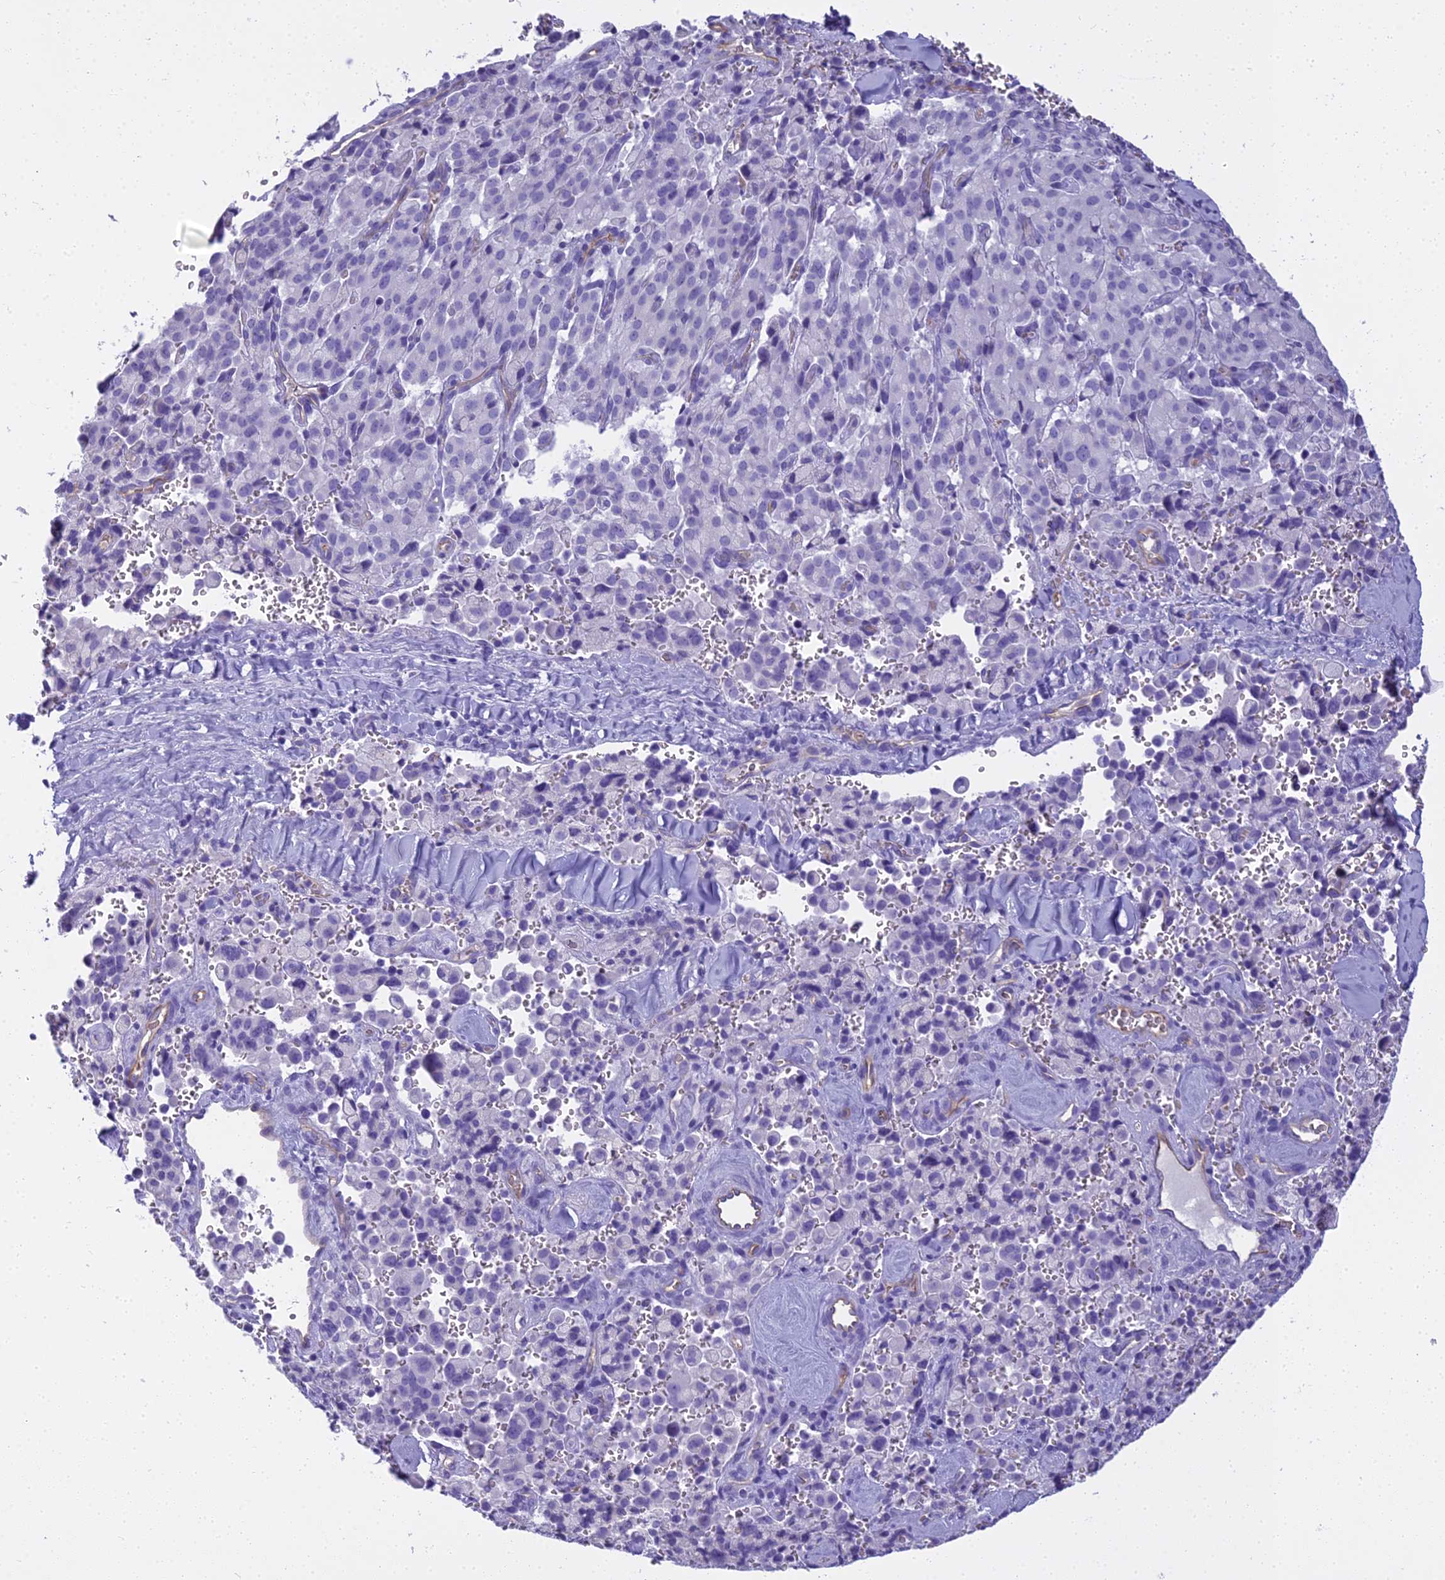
{"staining": {"intensity": "negative", "quantity": "none", "location": "none"}, "tissue": "pancreatic cancer", "cell_type": "Tumor cells", "image_type": "cancer", "snomed": [{"axis": "morphology", "description": "Adenocarcinoma, NOS"}, {"axis": "topography", "description": "Pancreas"}], "caption": "Immunohistochemistry (IHC) of human pancreatic cancer reveals no staining in tumor cells.", "gene": "NINJ1", "patient": {"sex": "male", "age": 65}}